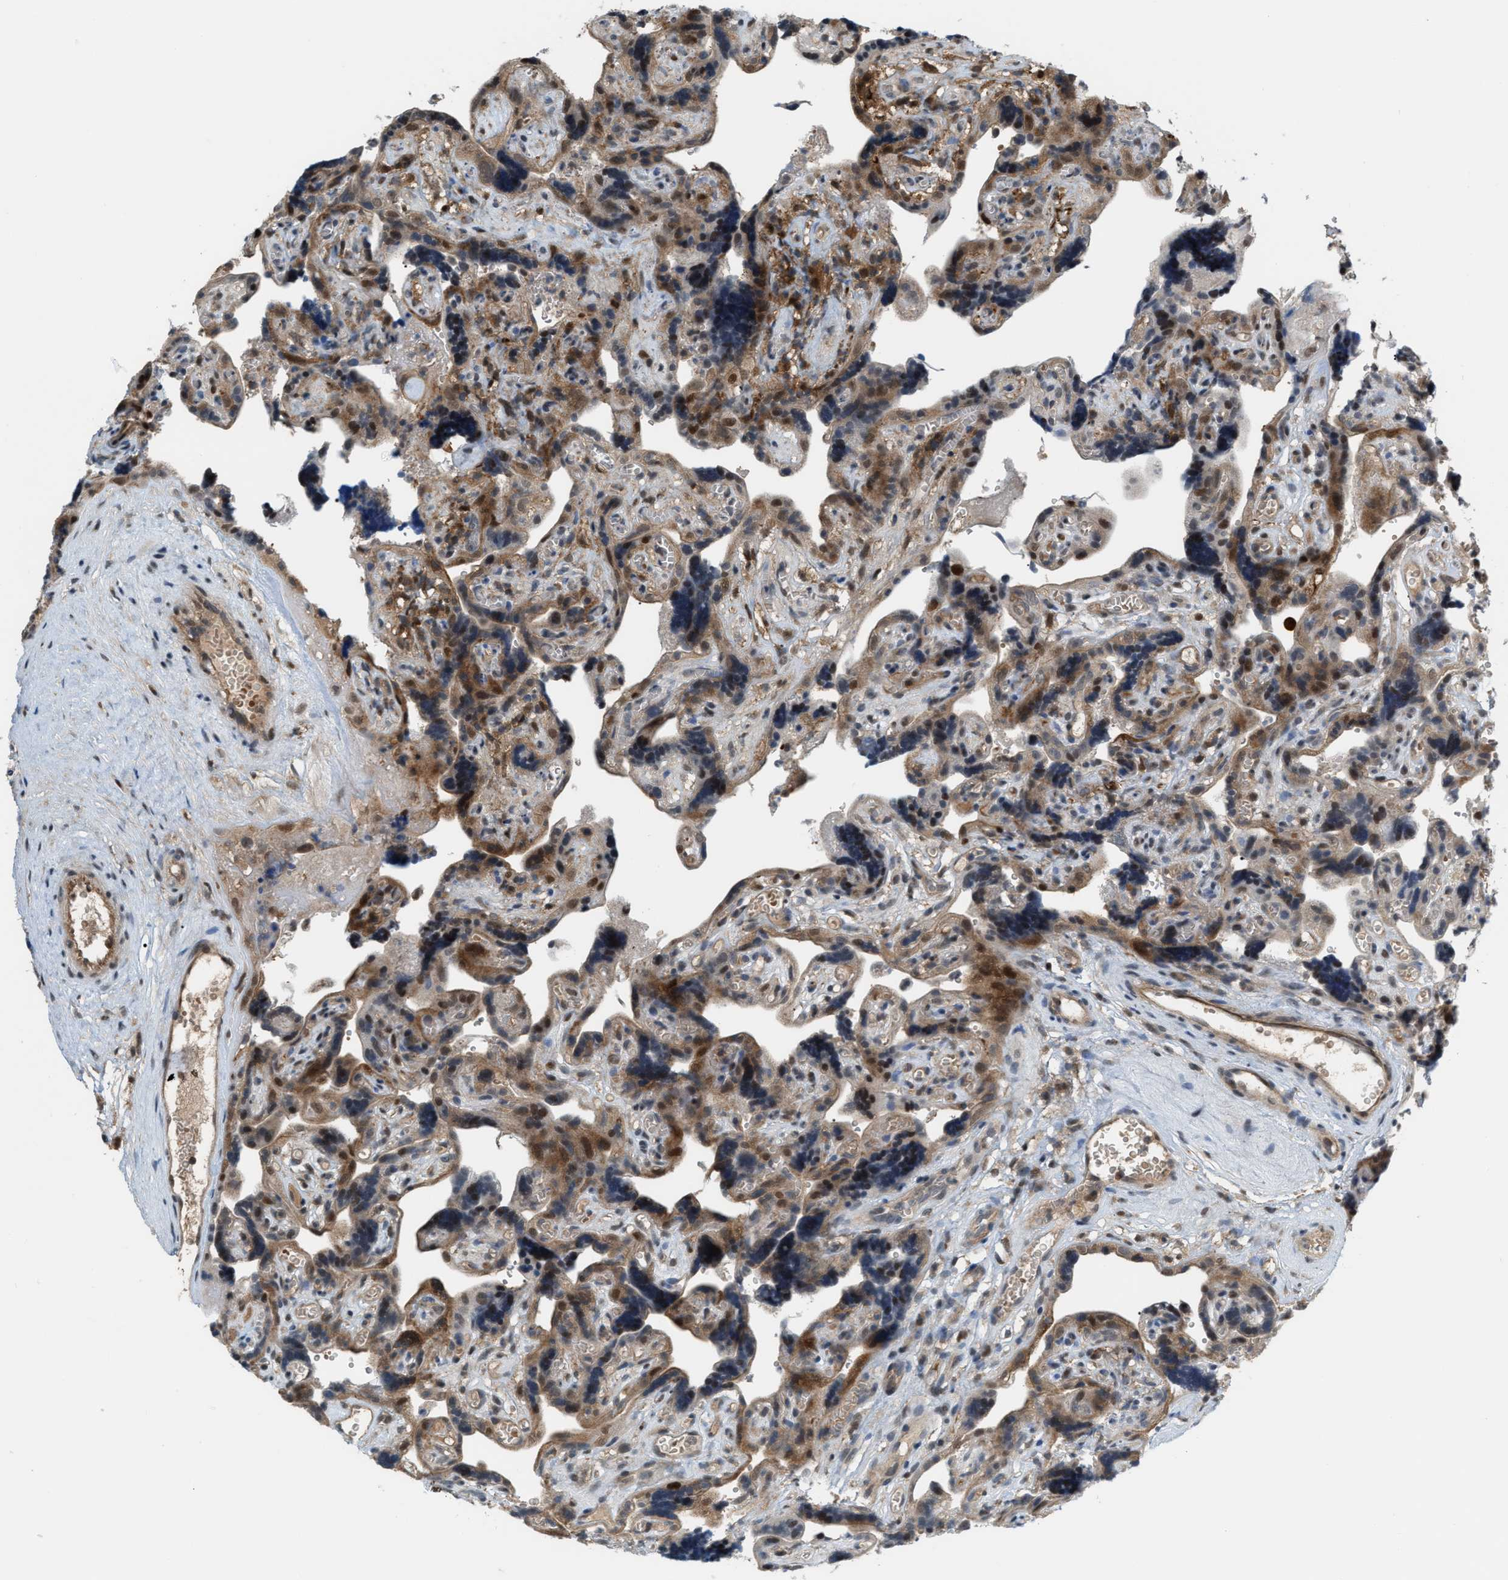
{"staining": {"intensity": "moderate", "quantity": ">75%", "location": "cytoplasmic/membranous,nuclear"}, "tissue": "placenta", "cell_type": "Decidual cells", "image_type": "normal", "snomed": [{"axis": "morphology", "description": "Normal tissue, NOS"}, {"axis": "topography", "description": "Placenta"}], "caption": "Immunohistochemistry of benign placenta reveals medium levels of moderate cytoplasmic/membranous,nuclear expression in about >75% of decidual cells. Immunohistochemistry stains the protein of interest in brown and the nuclei are stained blue.", "gene": "RFFL", "patient": {"sex": "female", "age": 30}}